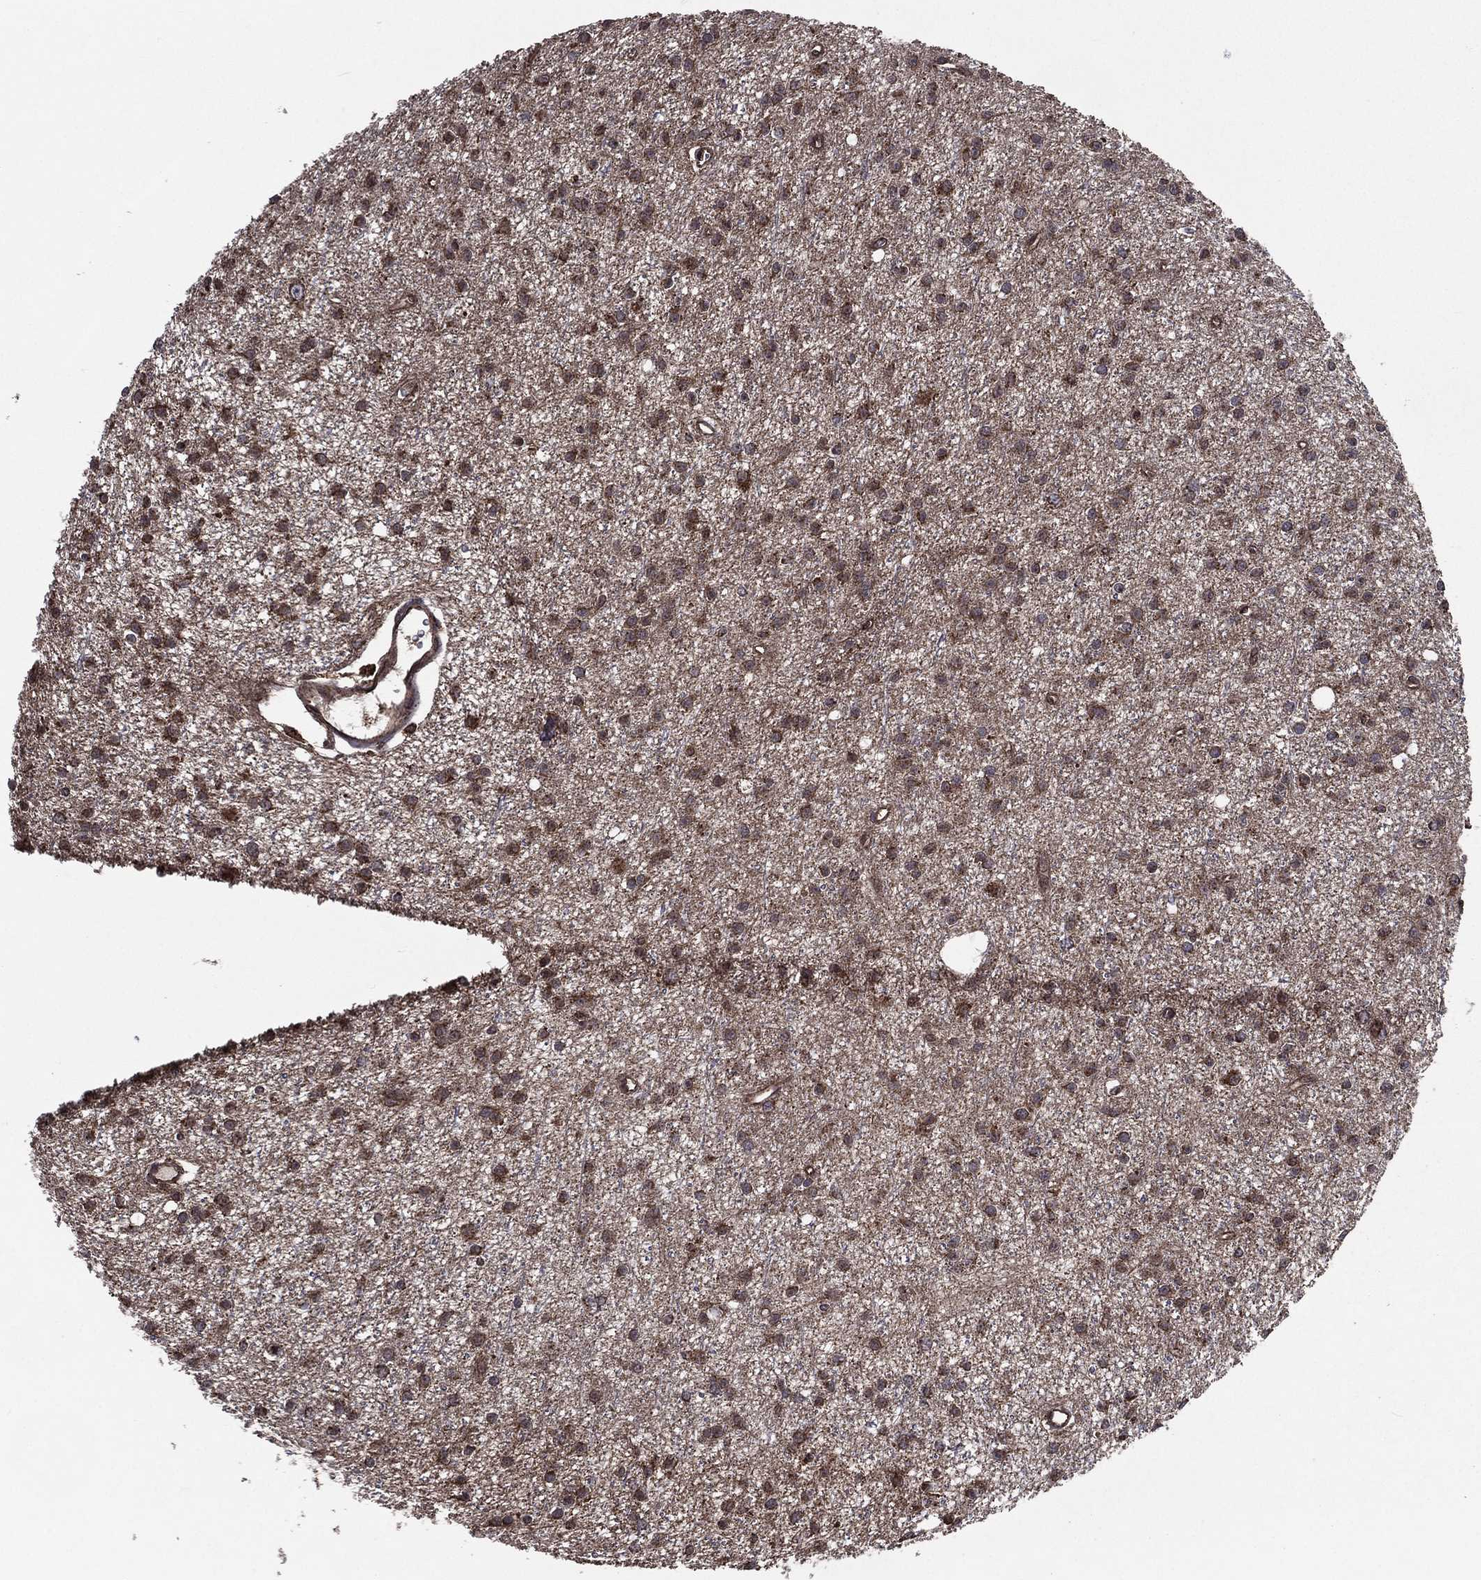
{"staining": {"intensity": "moderate", "quantity": "25%-75%", "location": "cytoplasmic/membranous"}, "tissue": "glioma", "cell_type": "Tumor cells", "image_type": "cancer", "snomed": [{"axis": "morphology", "description": "Glioma, malignant, Low grade"}, {"axis": "topography", "description": "Brain"}], "caption": "Glioma was stained to show a protein in brown. There is medium levels of moderate cytoplasmic/membranous expression in approximately 25%-75% of tumor cells.", "gene": "RIGI", "patient": {"sex": "male", "age": 27}}